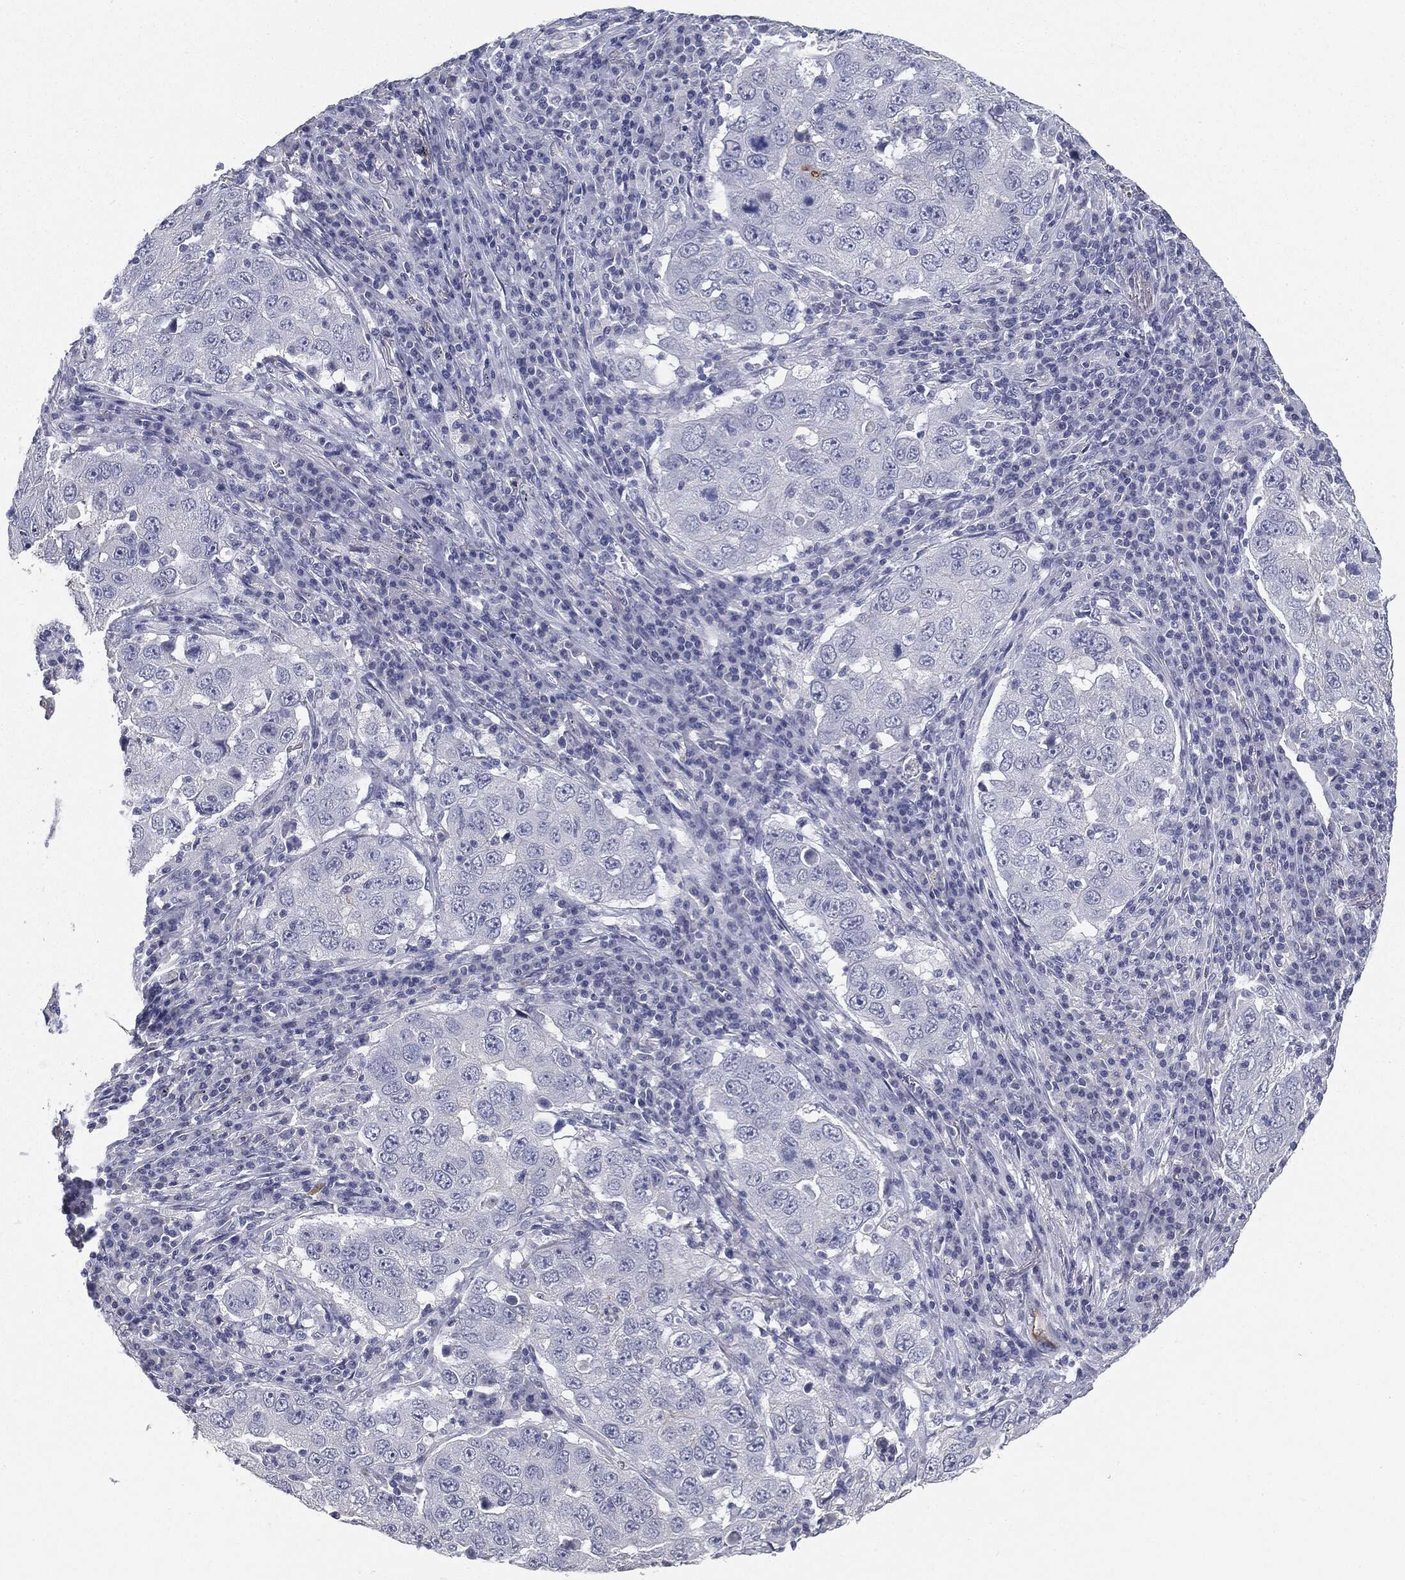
{"staining": {"intensity": "negative", "quantity": "none", "location": "none"}, "tissue": "lung cancer", "cell_type": "Tumor cells", "image_type": "cancer", "snomed": [{"axis": "morphology", "description": "Adenocarcinoma, NOS"}, {"axis": "topography", "description": "Lung"}], "caption": "A micrograph of human adenocarcinoma (lung) is negative for staining in tumor cells.", "gene": "MUC1", "patient": {"sex": "male", "age": 73}}